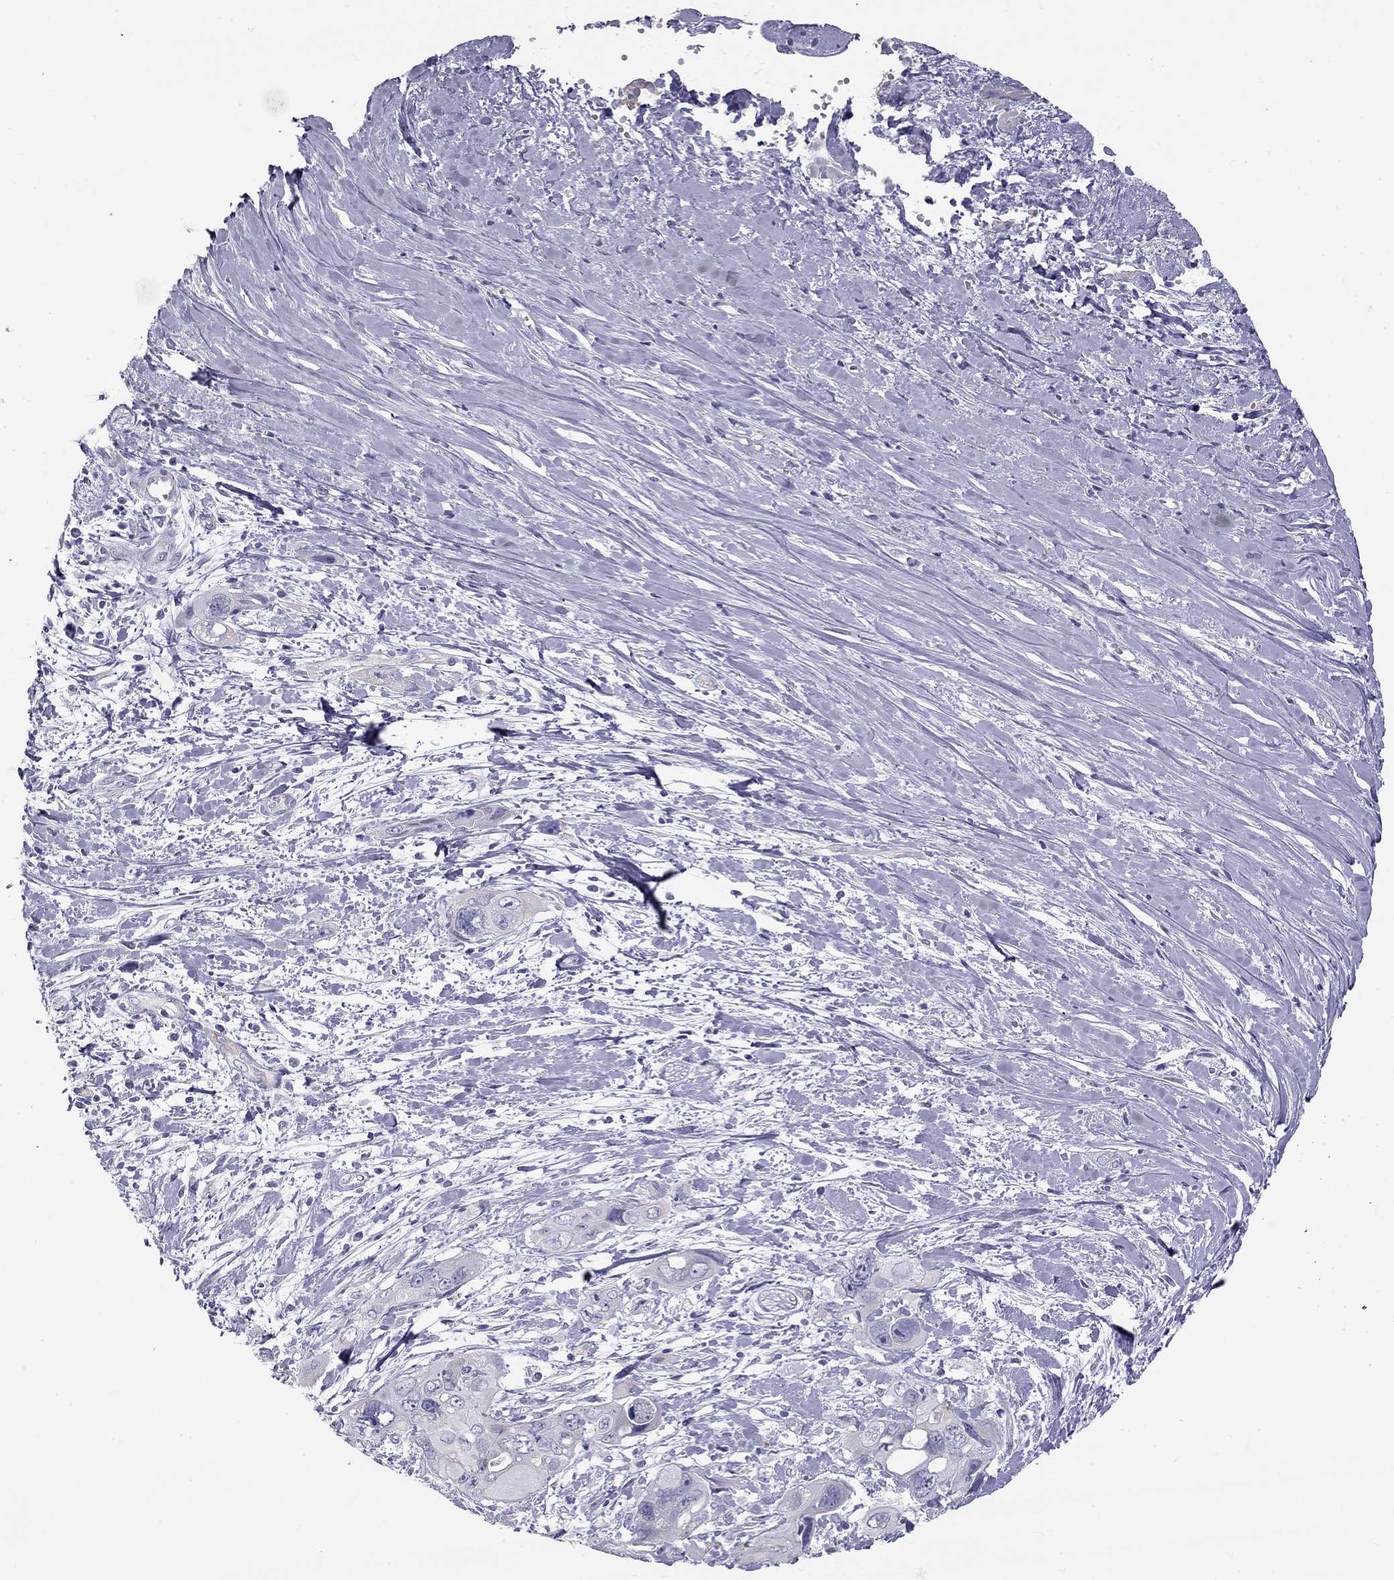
{"staining": {"intensity": "negative", "quantity": "none", "location": "none"}, "tissue": "pancreatic cancer", "cell_type": "Tumor cells", "image_type": "cancer", "snomed": [{"axis": "morphology", "description": "Adenocarcinoma, NOS"}, {"axis": "topography", "description": "Pancreas"}], "caption": "The photomicrograph reveals no significant positivity in tumor cells of pancreatic cancer (adenocarcinoma). (DAB IHC, high magnification).", "gene": "TDRD6", "patient": {"sex": "male", "age": 47}}